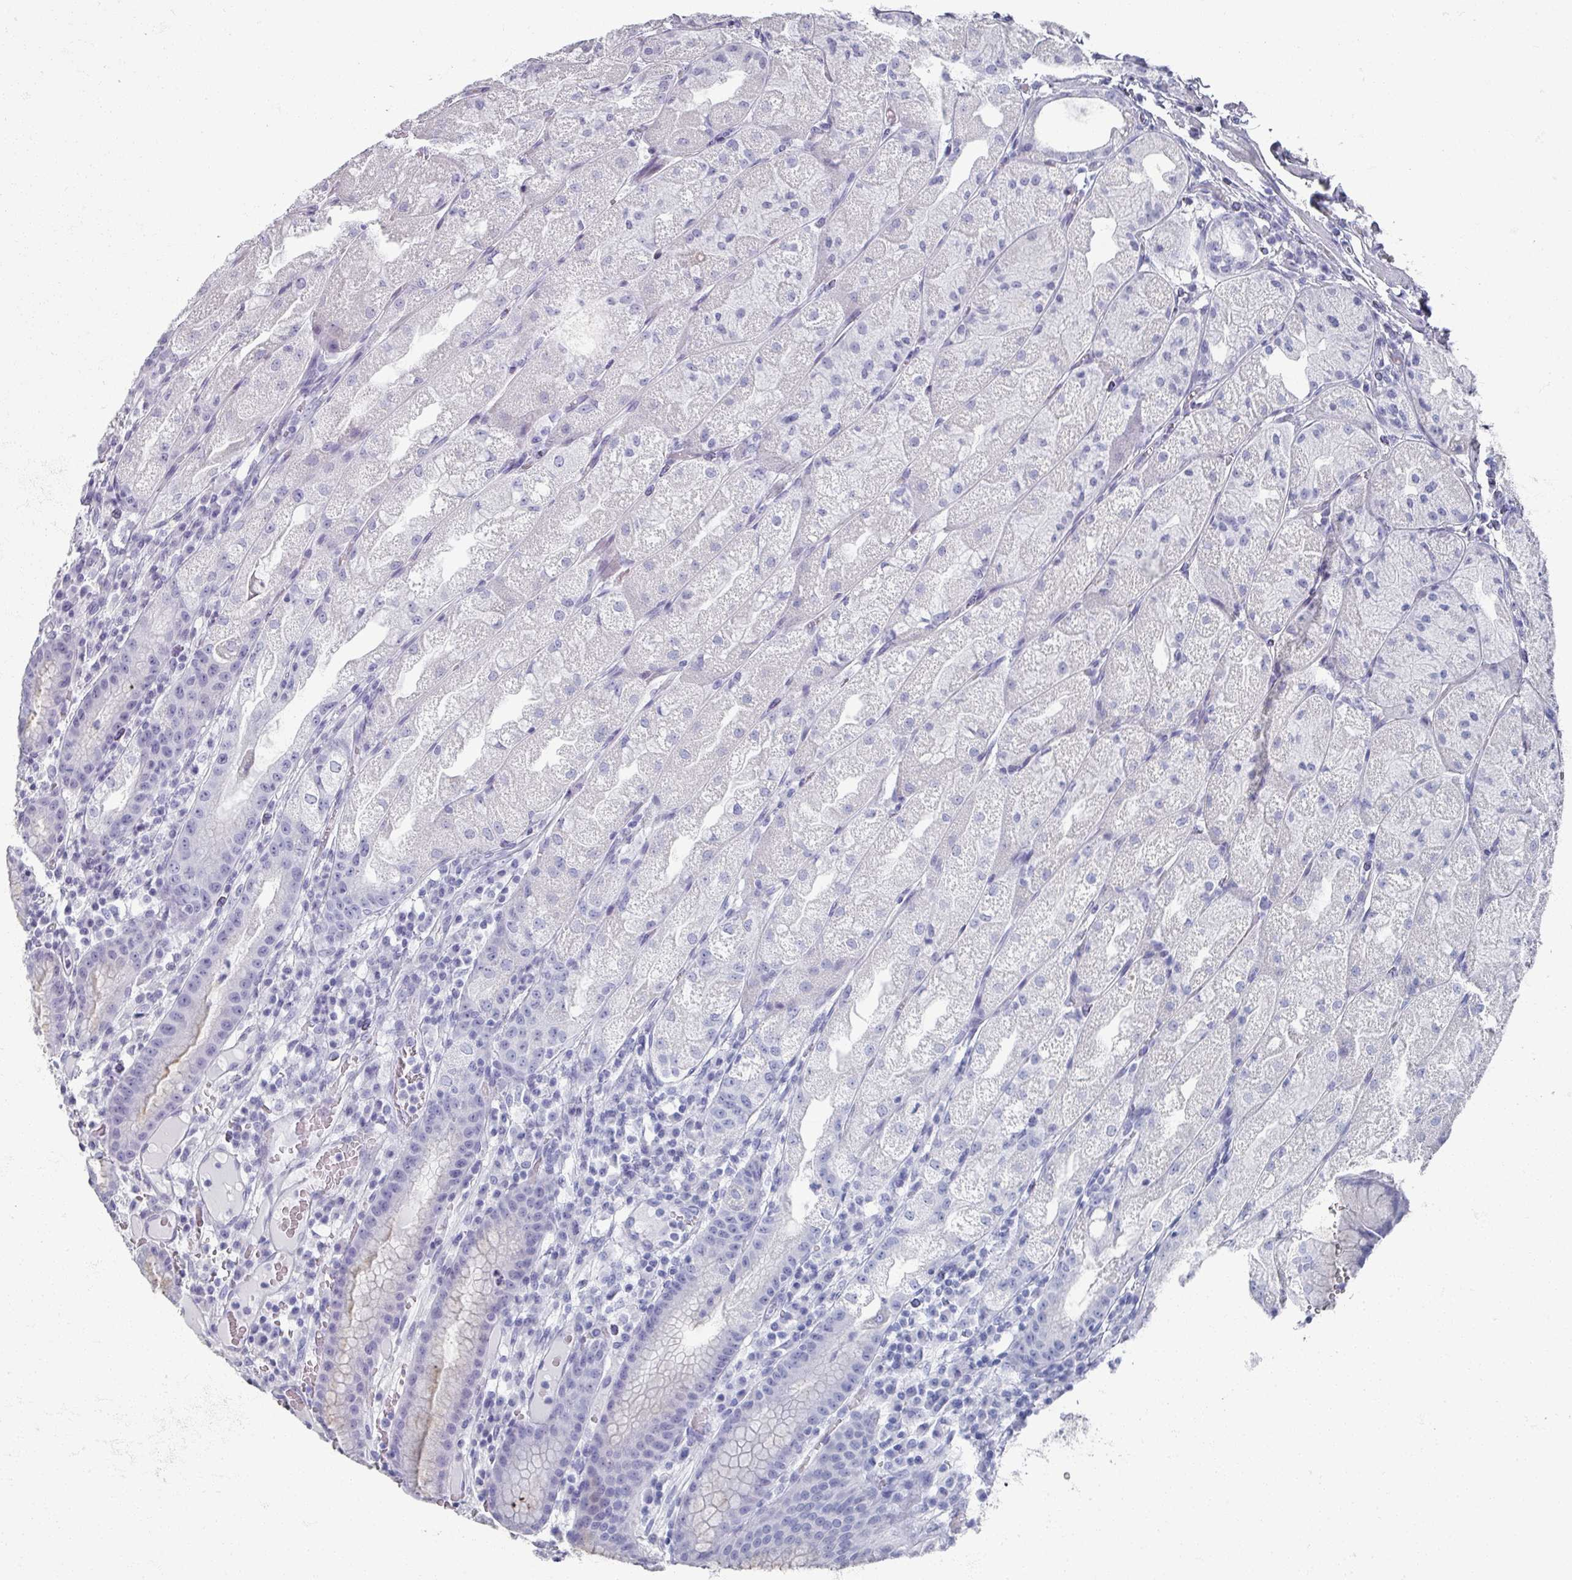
{"staining": {"intensity": "negative", "quantity": "none", "location": "none"}, "tissue": "stomach", "cell_type": "Glandular cells", "image_type": "normal", "snomed": [{"axis": "morphology", "description": "Normal tissue, NOS"}, {"axis": "topography", "description": "Stomach, upper"}], "caption": "Histopathology image shows no significant protein positivity in glandular cells of normal stomach. (DAB (3,3'-diaminobenzidine) immunohistochemistry visualized using brightfield microscopy, high magnification).", "gene": "OMG", "patient": {"sex": "male", "age": 52}}